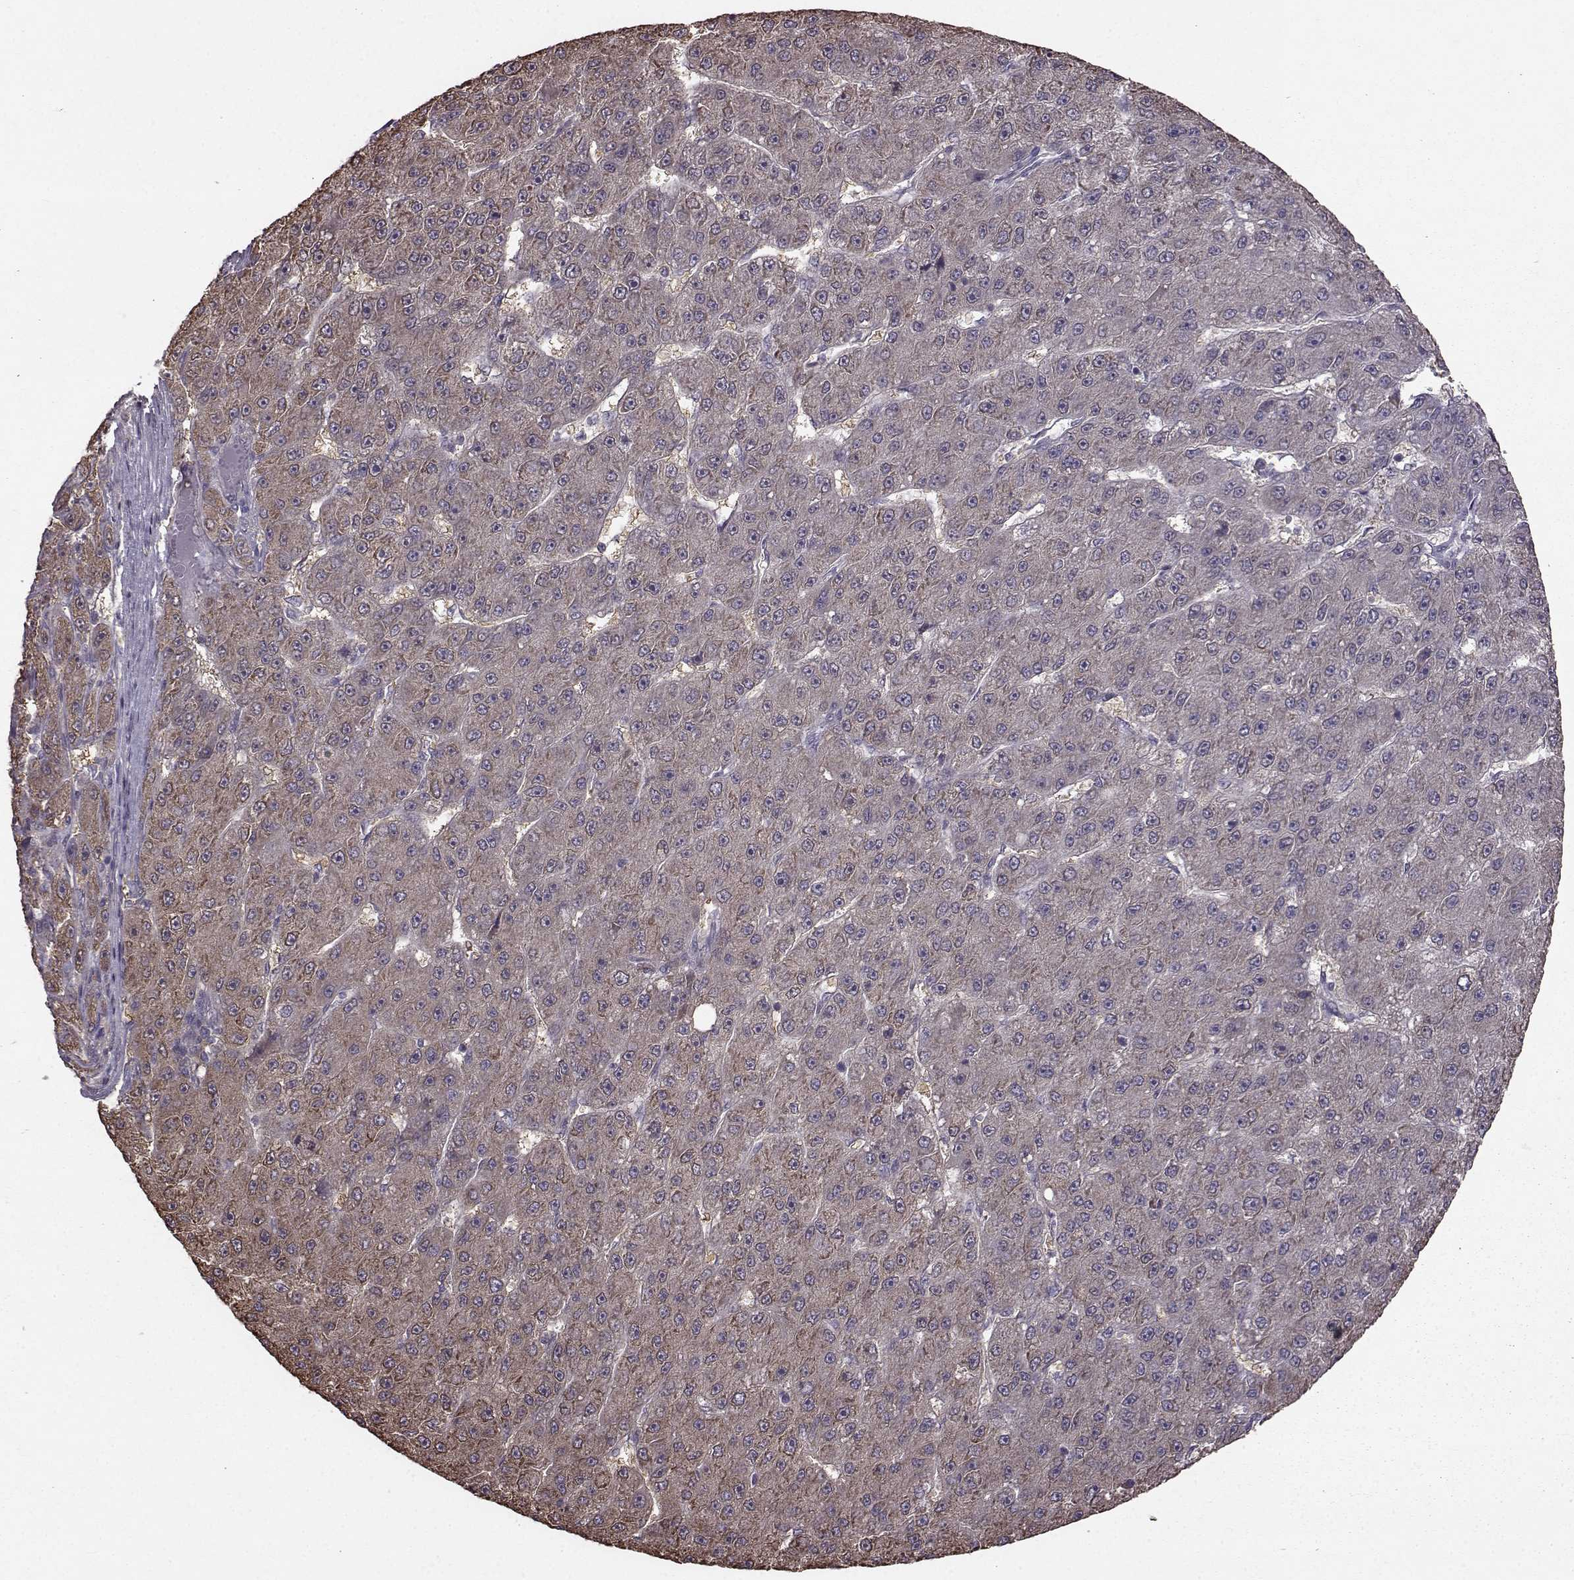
{"staining": {"intensity": "moderate", "quantity": "<25%", "location": "cytoplasmic/membranous"}, "tissue": "liver cancer", "cell_type": "Tumor cells", "image_type": "cancer", "snomed": [{"axis": "morphology", "description": "Carcinoma, Hepatocellular, NOS"}, {"axis": "topography", "description": "Liver"}], "caption": "Human hepatocellular carcinoma (liver) stained for a protein (brown) demonstrates moderate cytoplasmic/membranous positive staining in approximately <25% of tumor cells.", "gene": "NME1-NME2", "patient": {"sex": "male", "age": 67}}